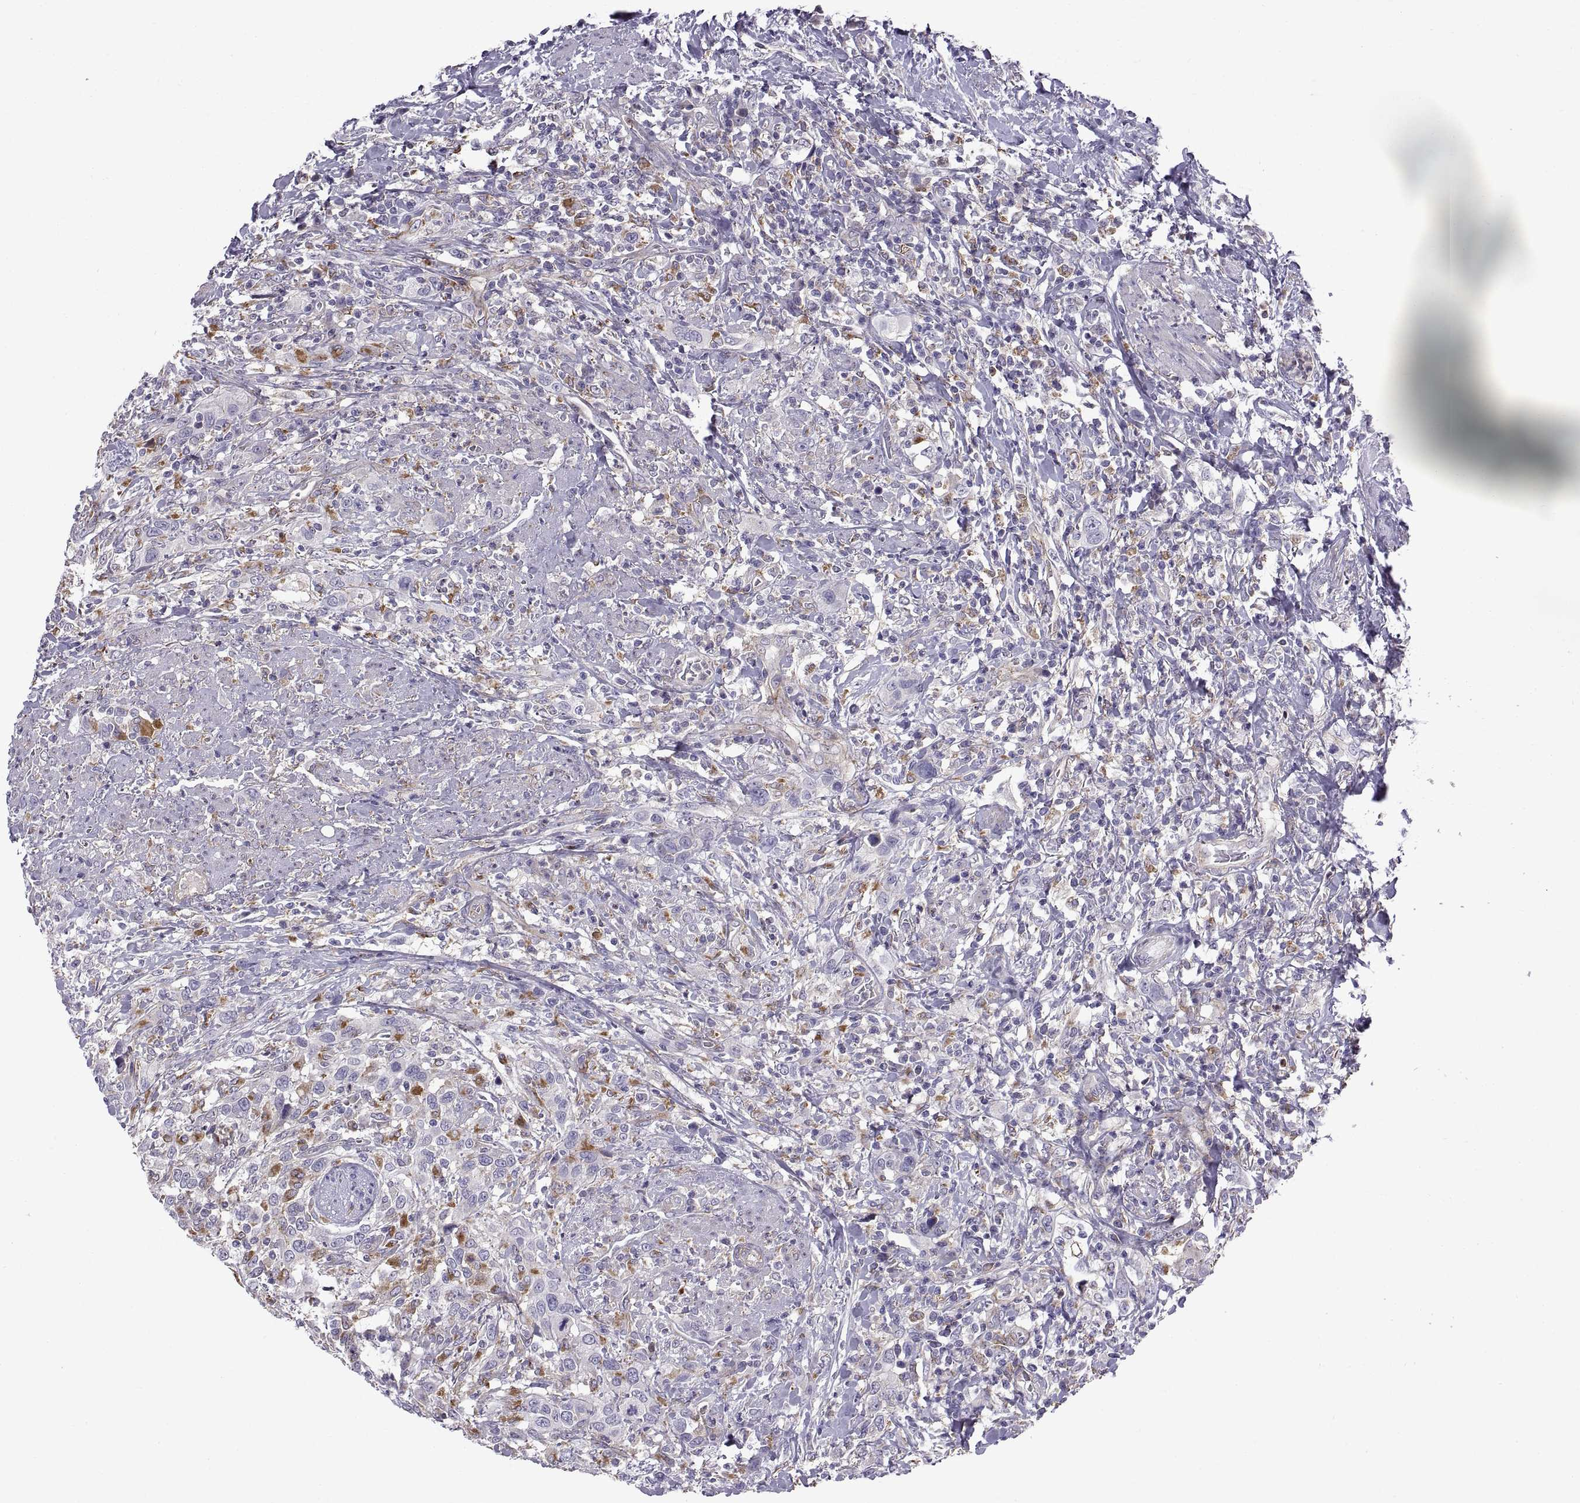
{"staining": {"intensity": "moderate", "quantity": "<25%", "location": "cytoplasmic/membranous"}, "tissue": "urothelial cancer", "cell_type": "Tumor cells", "image_type": "cancer", "snomed": [{"axis": "morphology", "description": "Urothelial carcinoma, NOS"}, {"axis": "morphology", "description": "Urothelial carcinoma, High grade"}, {"axis": "topography", "description": "Urinary bladder"}], "caption": "Immunohistochemistry (IHC) (DAB (3,3'-diaminobenzidine)) staining of human urothelial cancer shows moderate cytoplasmic/membranous protein expression in about <25% of tumor cells. (DAB IHC with brightfield microscopy, high magnification).", "gene": "ARSL", "patient": {"sex": "female", "age": 64}}